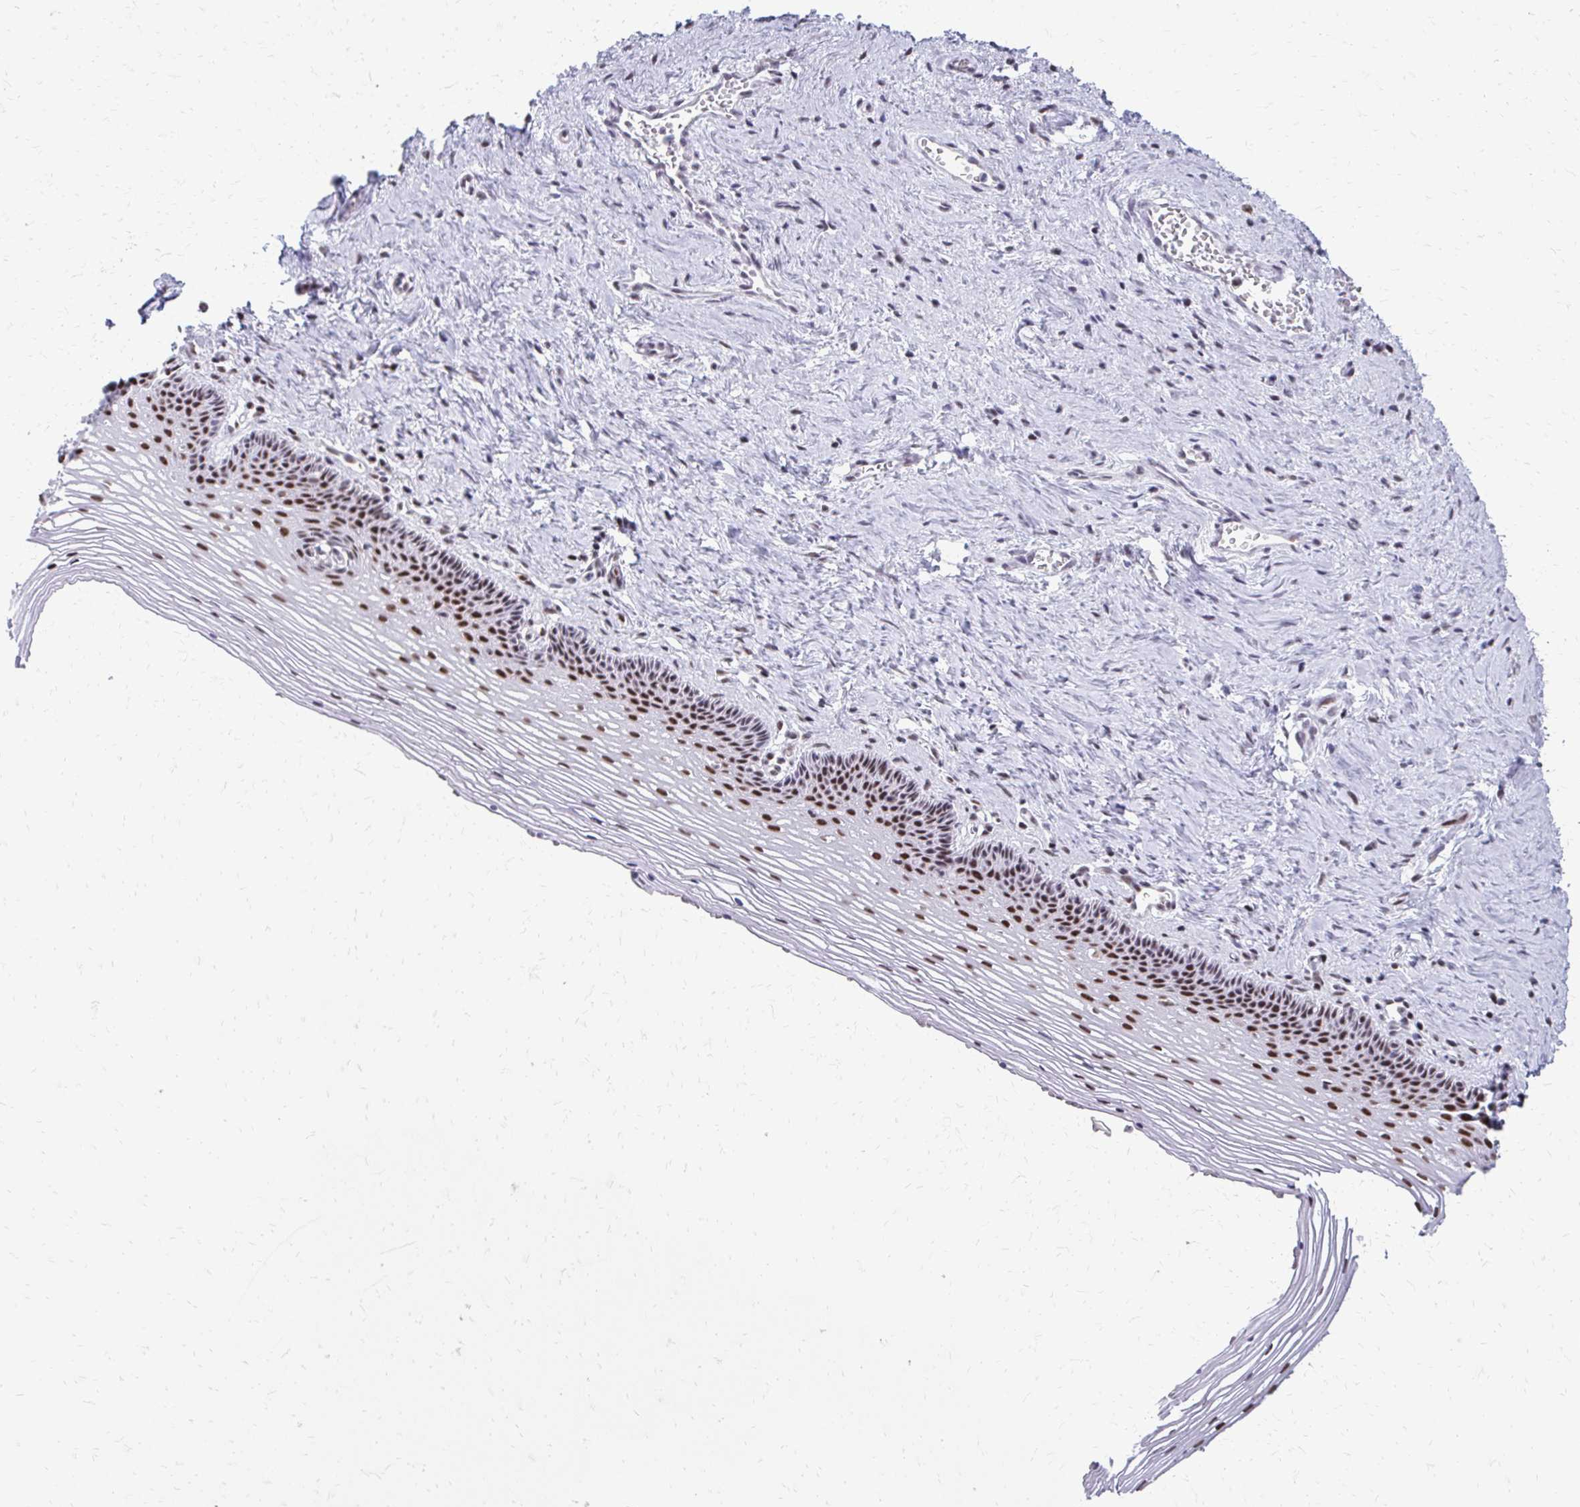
{"staining": {"intensity": "moderate", "quantity": "25%-75%", "location": "nuclear"}, "tissue": "vagina", "cell_type": "Squamous epithelial cells", "image_type": "normal", "snomed": [{"axis": "morphology", "description": "Normal tissue, NOS"}, {"axis": "topography", "description": "Vagina"}, {"axis": "topography", "description": "Cervix"}], "caption": "The image exhibits staining of benign vagina, revealing moderate nuclear protein expression (brown color) within squamous epithelial cells. (IHC, brightfield microscopy, high magnification).", "gene": "SS18", "patient": {"sex": "female", "age": 37}}